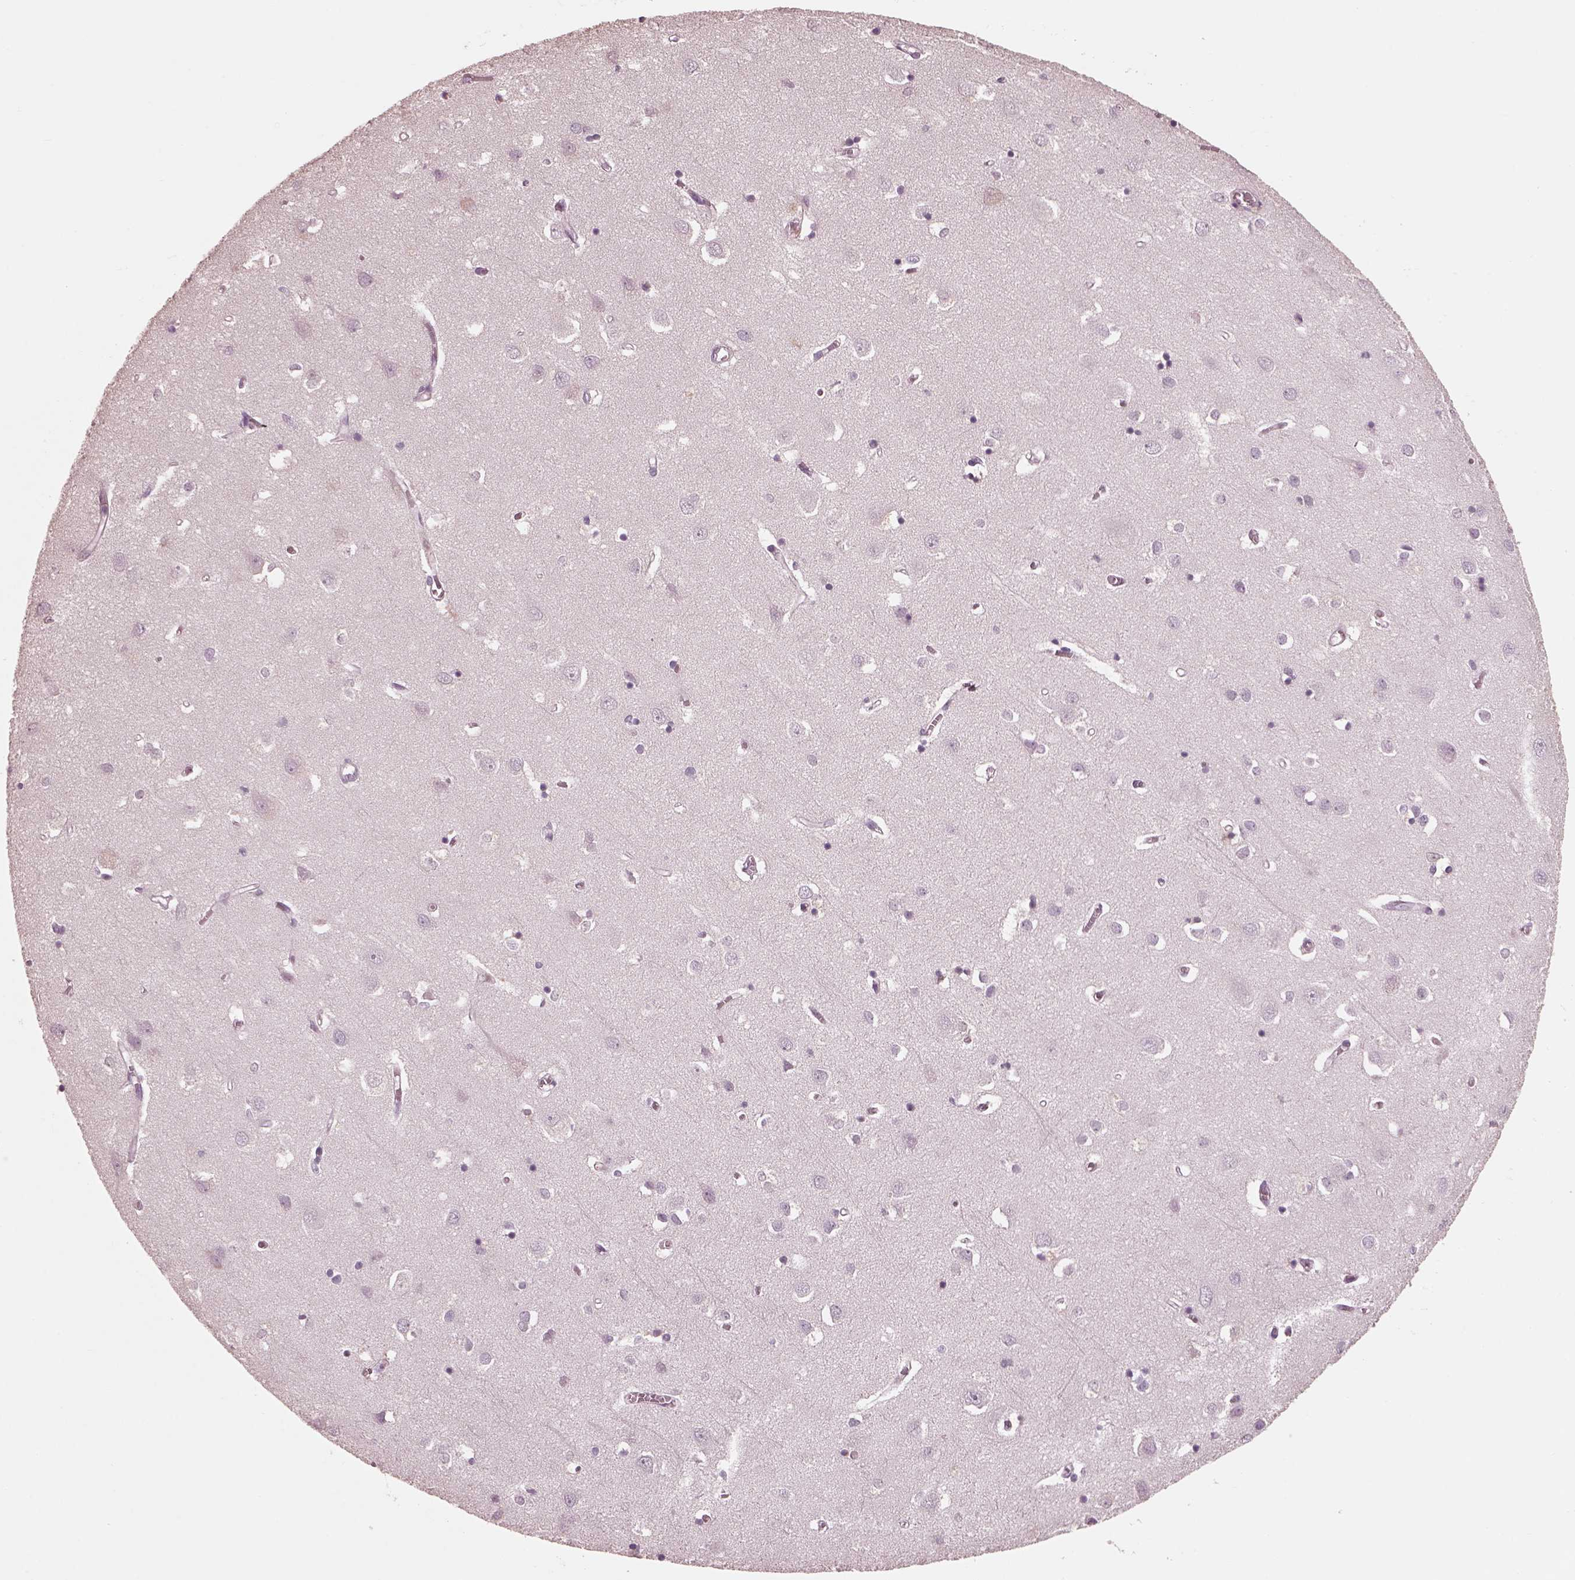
{"staining": {"intensity": "negative", "quantity": "none", "location": "none"}, "tissue": "cerebral cortex", "cell_type": "Endothelial cells", "image_type": "normal", "snomed": [{"axis": "morphology", "description": "Normal tissue, NOS"}, {"axis": "topography", "description": "Cerebral cortex"}], "caption": "Histopathology image shows no protein staining in endothelial cells of unremarkable cerebral cortex. (DAB (3,3'-diaminobenzidine) immunohistochemistry (IHC) visualized using brightfield microscopy, high magnification).", "gene": "TSKS", "patient": {"sex": "male", "age": 70}}